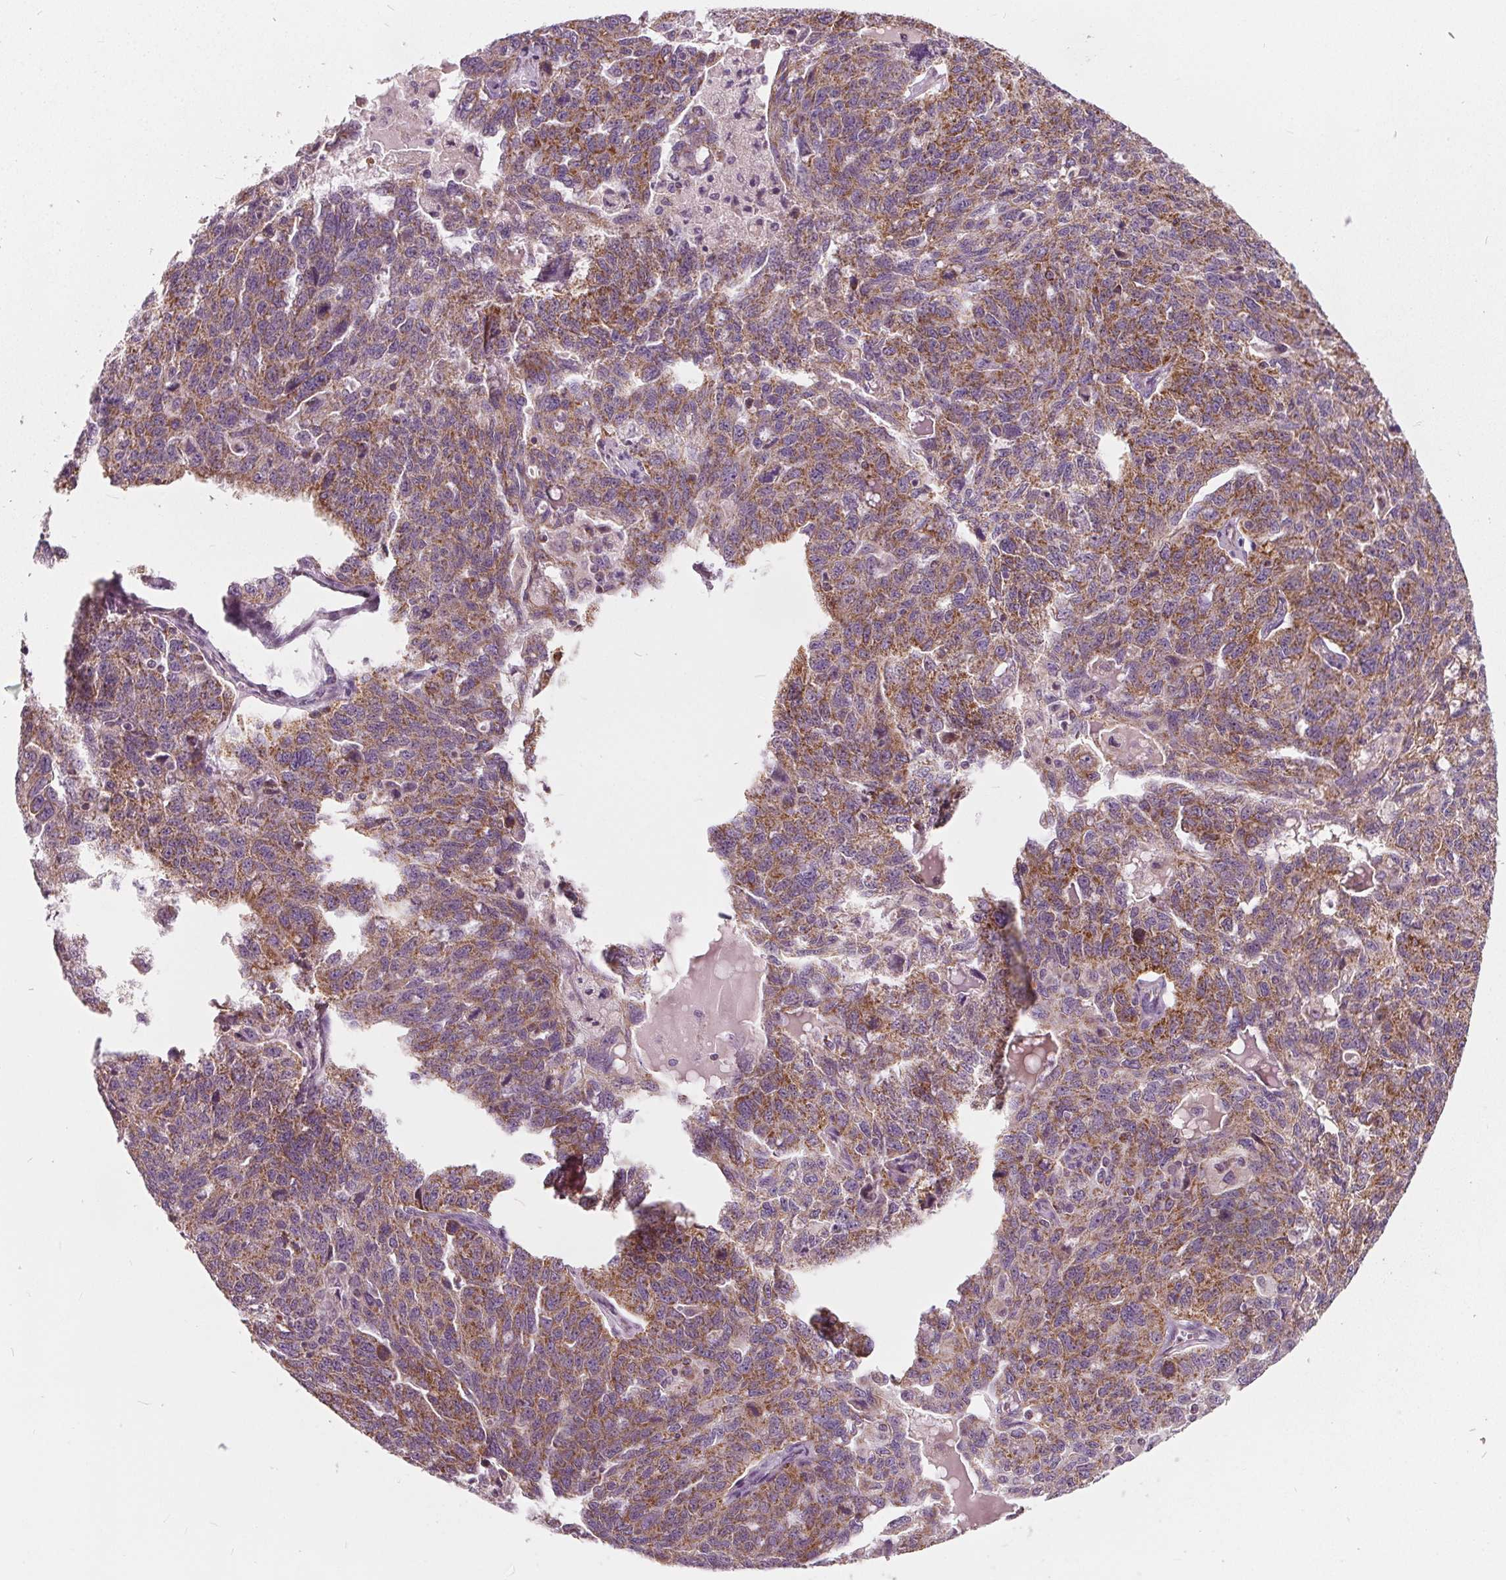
{"staining": {"intensity": "moderate", "quantity": ">75%", "location": "cytoplasmic/membranous"}, "tissue": "ovarian cancer", "cell_type": "Tumor cells", "image_type": "cancer", "snomed": [{"axis": "morphology", "description": "Cystadenocarcinoma, serous, NOS"}, {"axis": "topography", "description": "Ovary"}], "caption": "Immunohistochemical staining of human ovarian serous cystadenocarcinoma shows moderate cytoplasmic/membranous protein staining in approximately >75% of tumor cells.", "gene": "ECI2", "patient": {"sex": "female", "age": 71}}